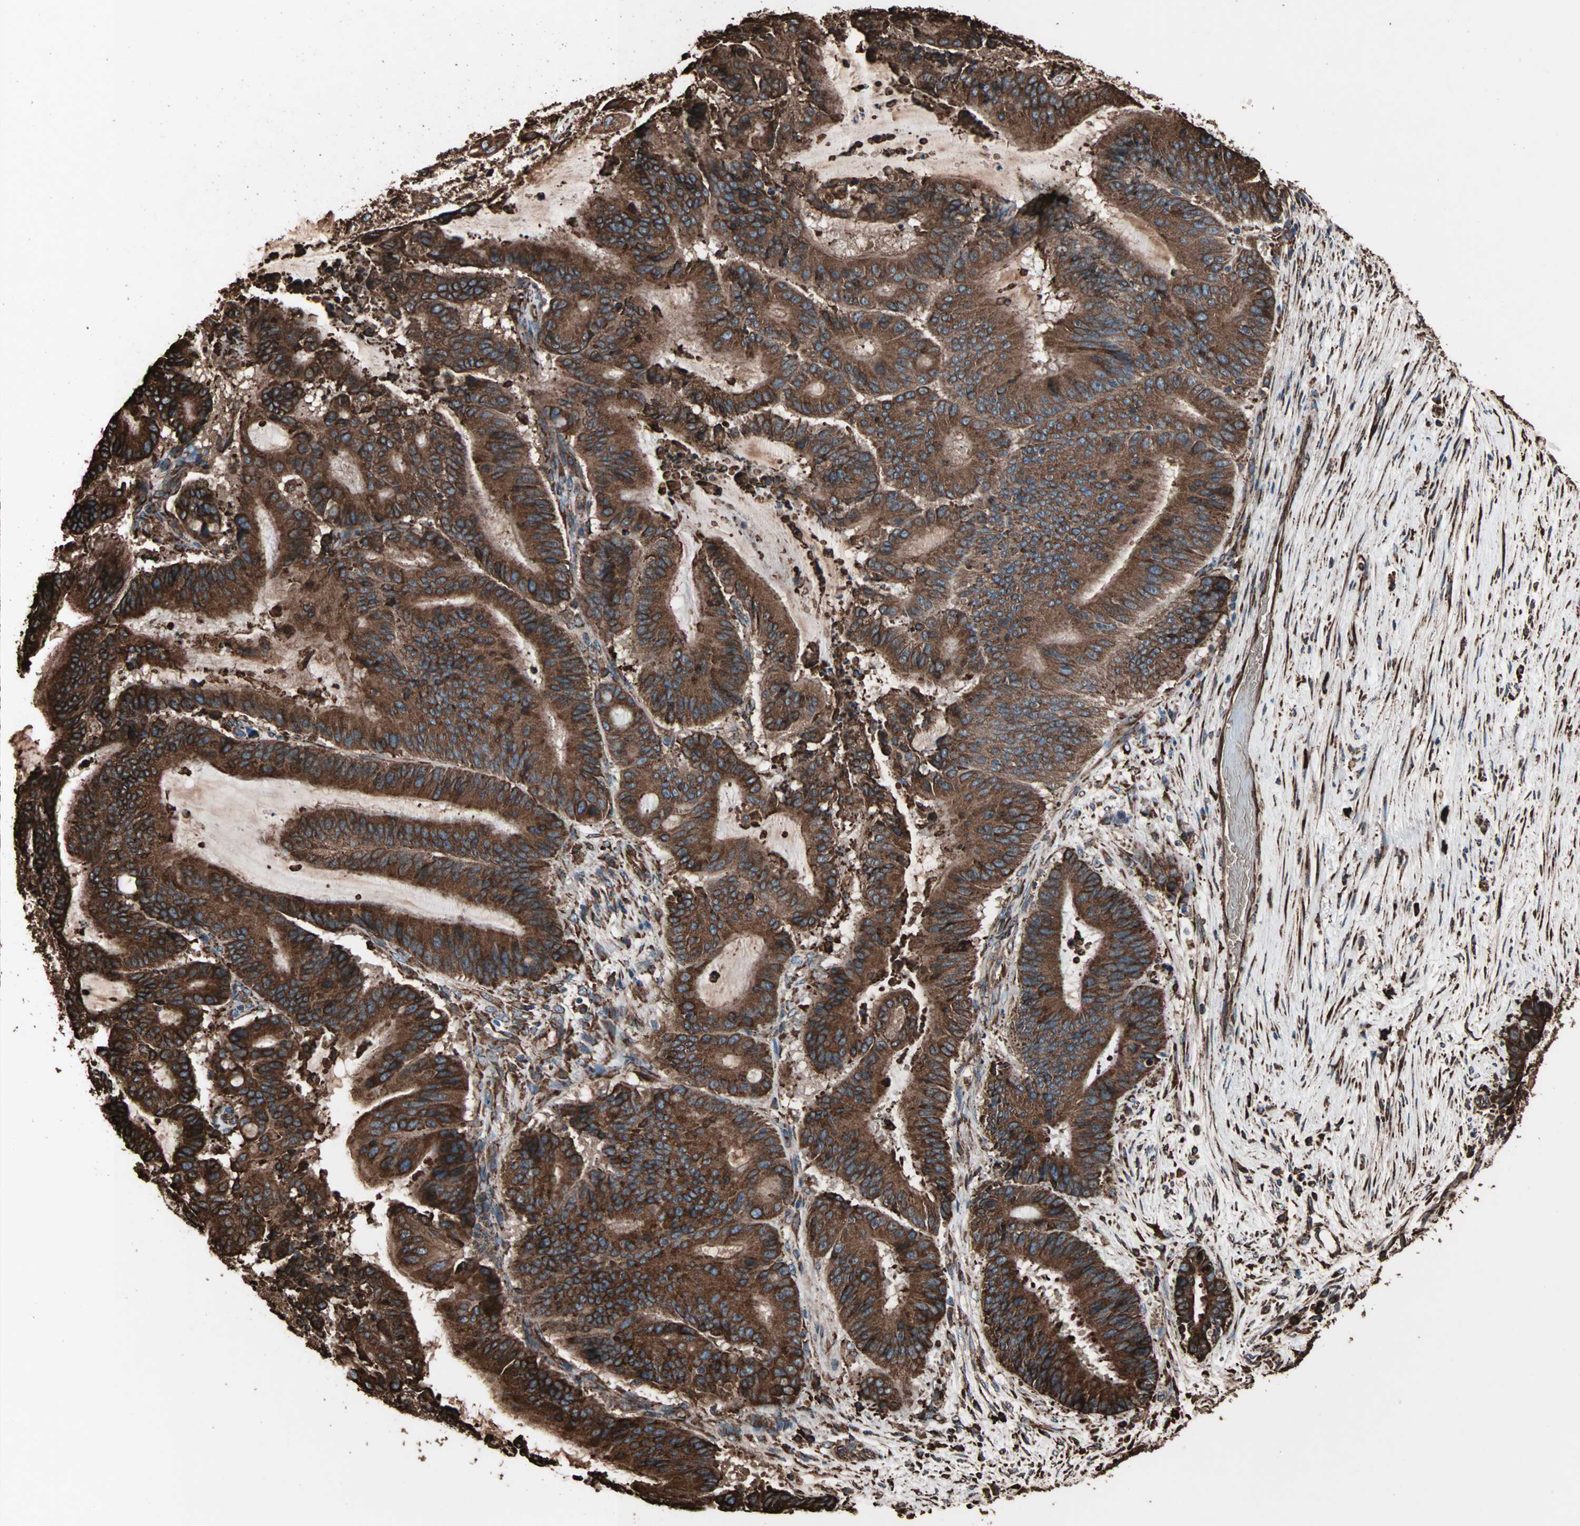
{"staining": {"intensity": "strong", "quantity": ">75%", "location": "cytoplasmic/membranous"}, "tissue": "liver cancer", "cell_type": "Tumor cells", "image_type": "cancer", "snomed": [{"axis": "morphology", "description": "Cholangiocarcinoma"}, {"axis": "topography", "description": "Liver"}], "caption": "DAB (3,3'-diaminobenzidine) immunohistochemical staining of liver cancer shows strong cytoplasmic/membranous protein staining in approximately >75% of tumor cells.", "gene": "HSP90B1", "patient": {"sex": "female", "age": 73}}